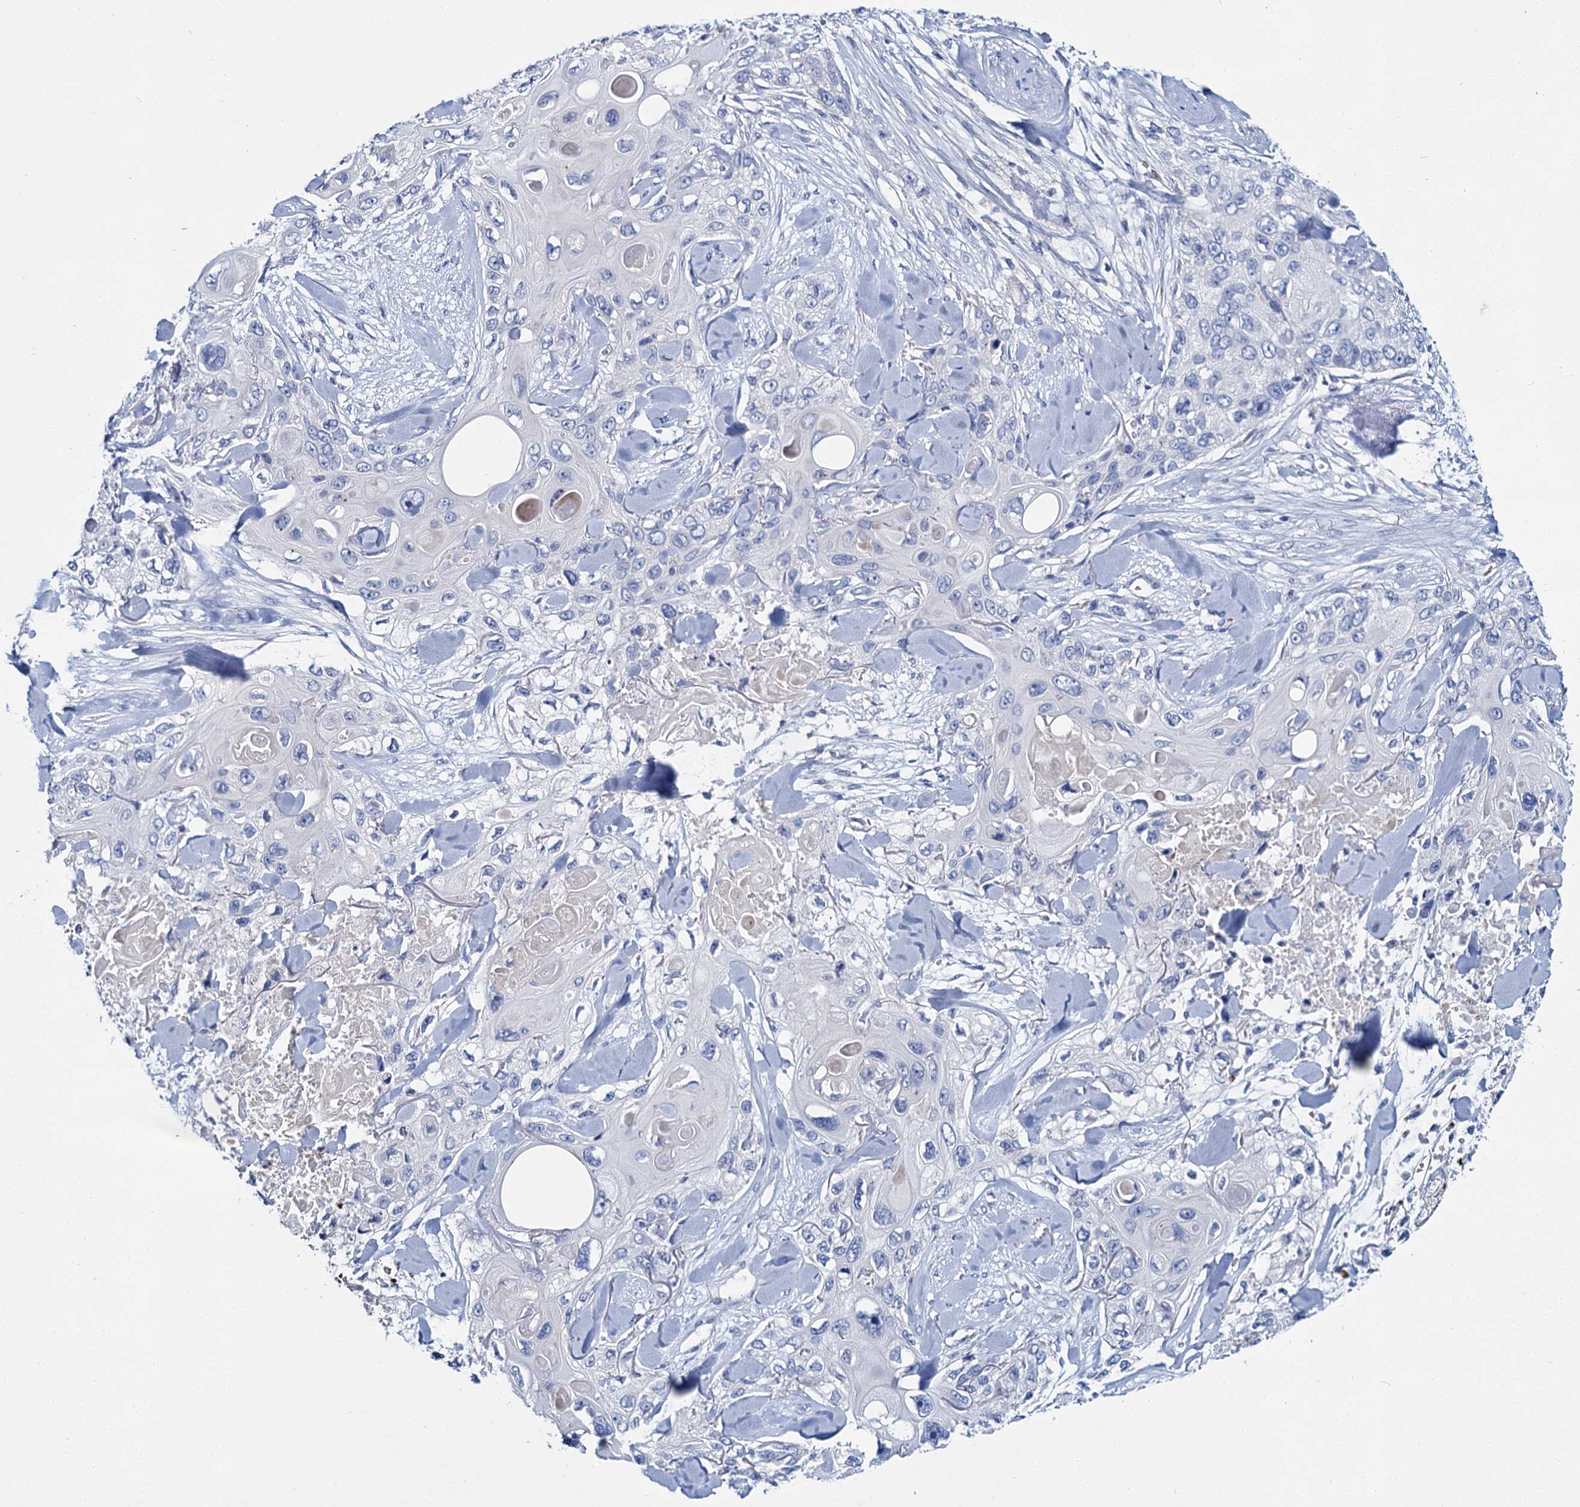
{"staining": {"intensity": "negative", "quantity": "none", "location": "none"}, "tissue": "skin cancer", "cell_type": "Tumor cells", "image_type": "cancer", "snomed": [{"axis": "morphology", "description": "Normal tissue, NOS"}, {"axis": "morphology", "description": "Squamous cell carcinoma, NOS"}, {"axis": "topography", "description": "Skin"}], "caption": "Skin cancer was stained to show a protein in brown. There is no significant staining in tumor cells.", "gene": "ATG2A", "patient": {"sex": "male", "age": 72}}